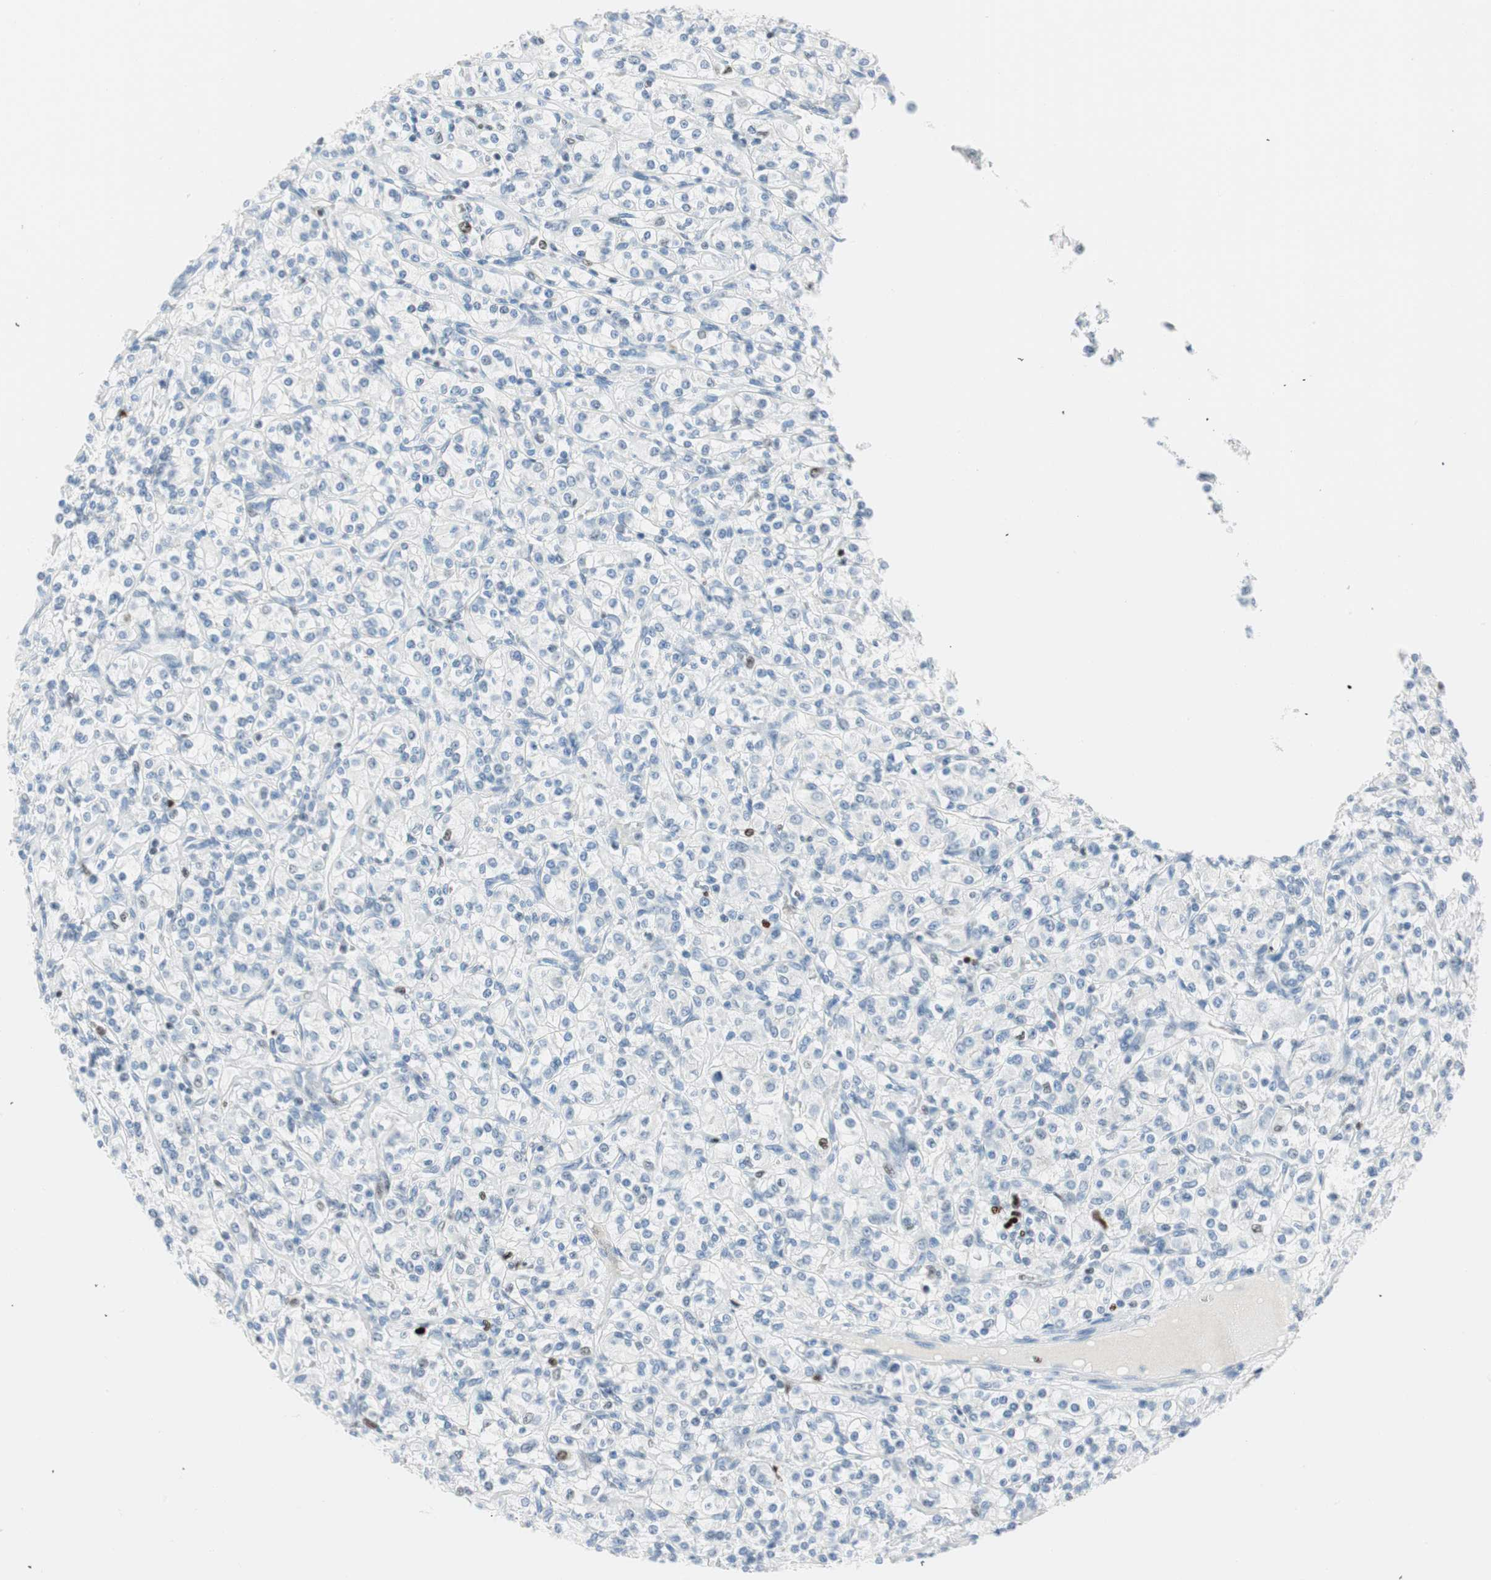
{"staining": {"intensity": "moderate", "quantity": "<25%", "location": "nuclear"}, "tissue": "renal cancer", "cell_type": "Tumor cells", "image_type": "cancer", "snomed": [{"axis": "morphology", "description": "Adenocarcinoma, NOS"}, {"axis": "topography", "description": "Kidney"}], "caption": "Renal cancer (adenocarcinoma) tissue reveals moderate nuclear positivity in about <25% of tumor cells, visualized by immunohistochemistry.", "gene": "EZH2", "patient": {"sex": "male", "age": 77}}